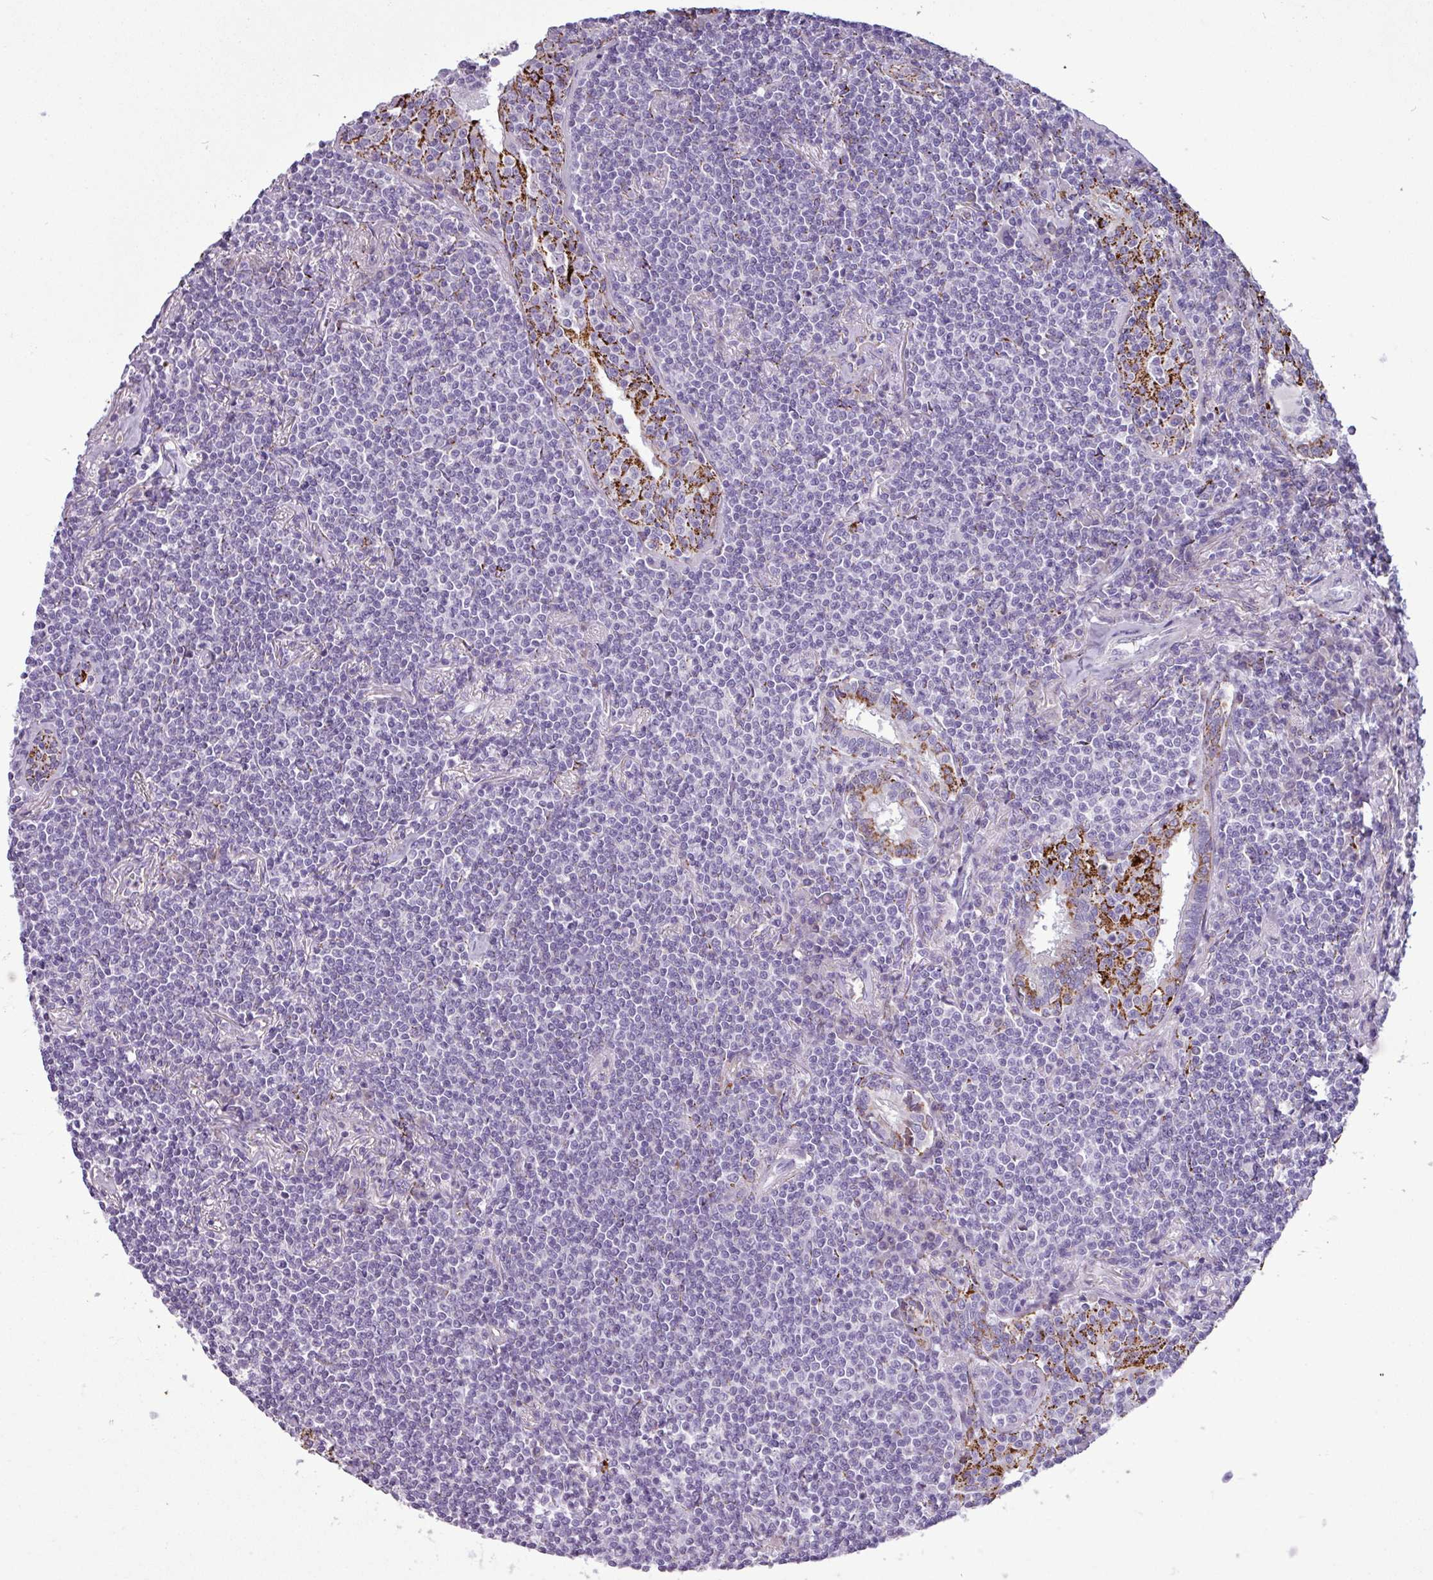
{"staining": {"intensity": "negative", "quantity": "none", "location": "none"}, "tissue": "lymphoma", "cell_type": "Tumor cells", "image_type": "cancer", "snomed": [{"axis": "morphology", "description": "Malignant lymphoma, non-Hodgkin's type, Low grade"}, {"axis": "topography", "description": "Lung"}], "caption": "The photomicrograph reveals no significant expression in tumor cells of lymphoma. The staining was performed using DAB (3,3'-diaminobenzidine) to visualize the protein expression in brown, while the nuclei were stained in blue with hematoxylin (Magnification: 20x).", "gene": "ZNF667", "patient": {"sex": "female", "age": 71}}